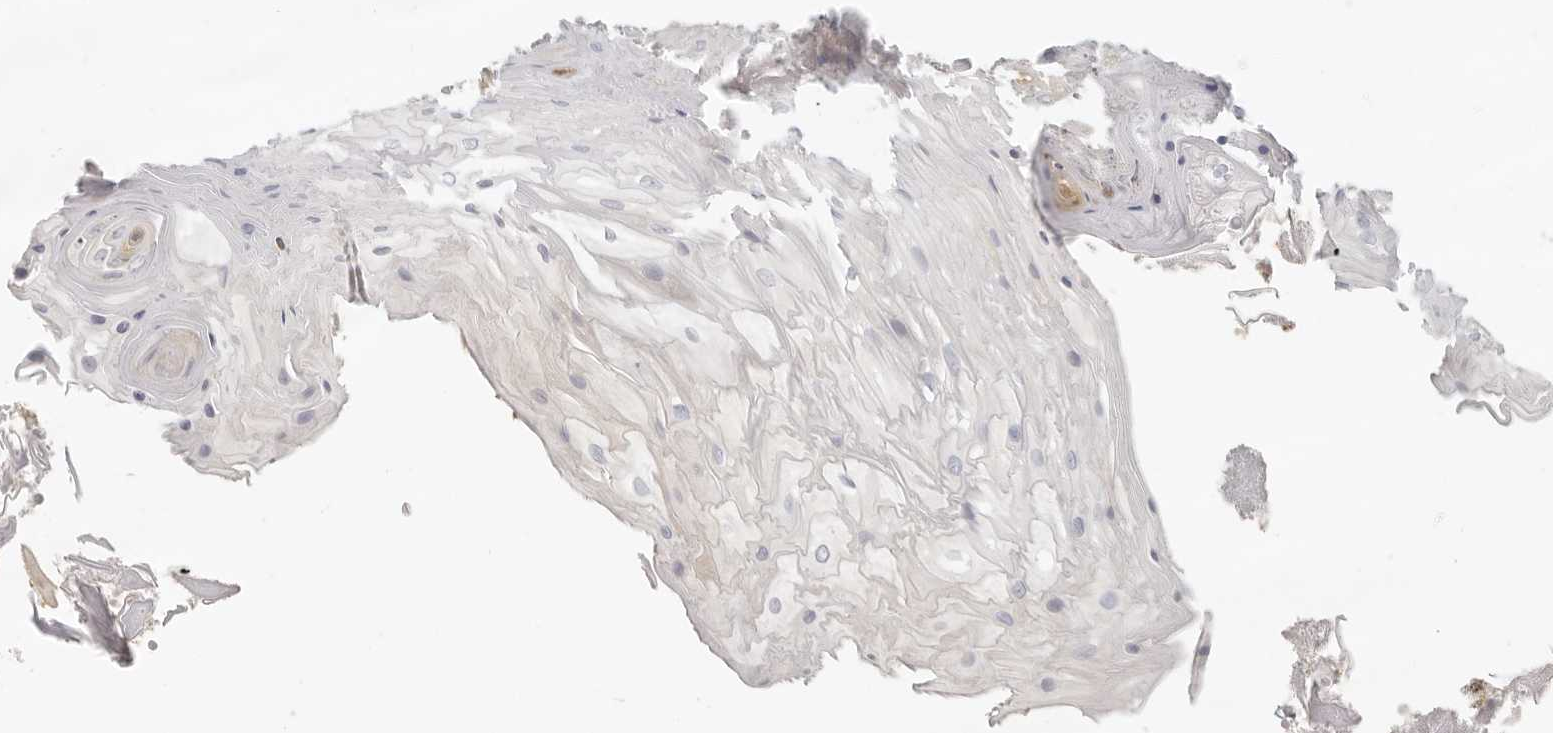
{"staining": {"intensity": "moderate", "quantity": "<25%", "location": "cytoplasmic/membranous"}, "tissue": "oral mucosa", "cell_type": "Squamous epithelial cells", "image_type": "normal", "snomed": [{"axis": "morphology", "description": "Normal tissue, NOS"}, {"axis": "morphology", "description": "Squamous cell carcinoma, NOS"}, {"axis": "topography", "description": "Skeletal muscle"}, {"axis": "topography", "description": "Oral tissue"}, {"axis": "topography", "description": "Salivary gland"}, {"axis": "topography", "description": "Head-Neck"}], "caption": "The photomicrograph demonstrates immunohistochemical staining of normal oral mucosa. There is moderate cytoplasmic/membranous positivity is appreciated in approximately <25% of squamous epithelial cells.", "gene": "NIBAN1", "patient": {"sex": "male", "age": 54}}